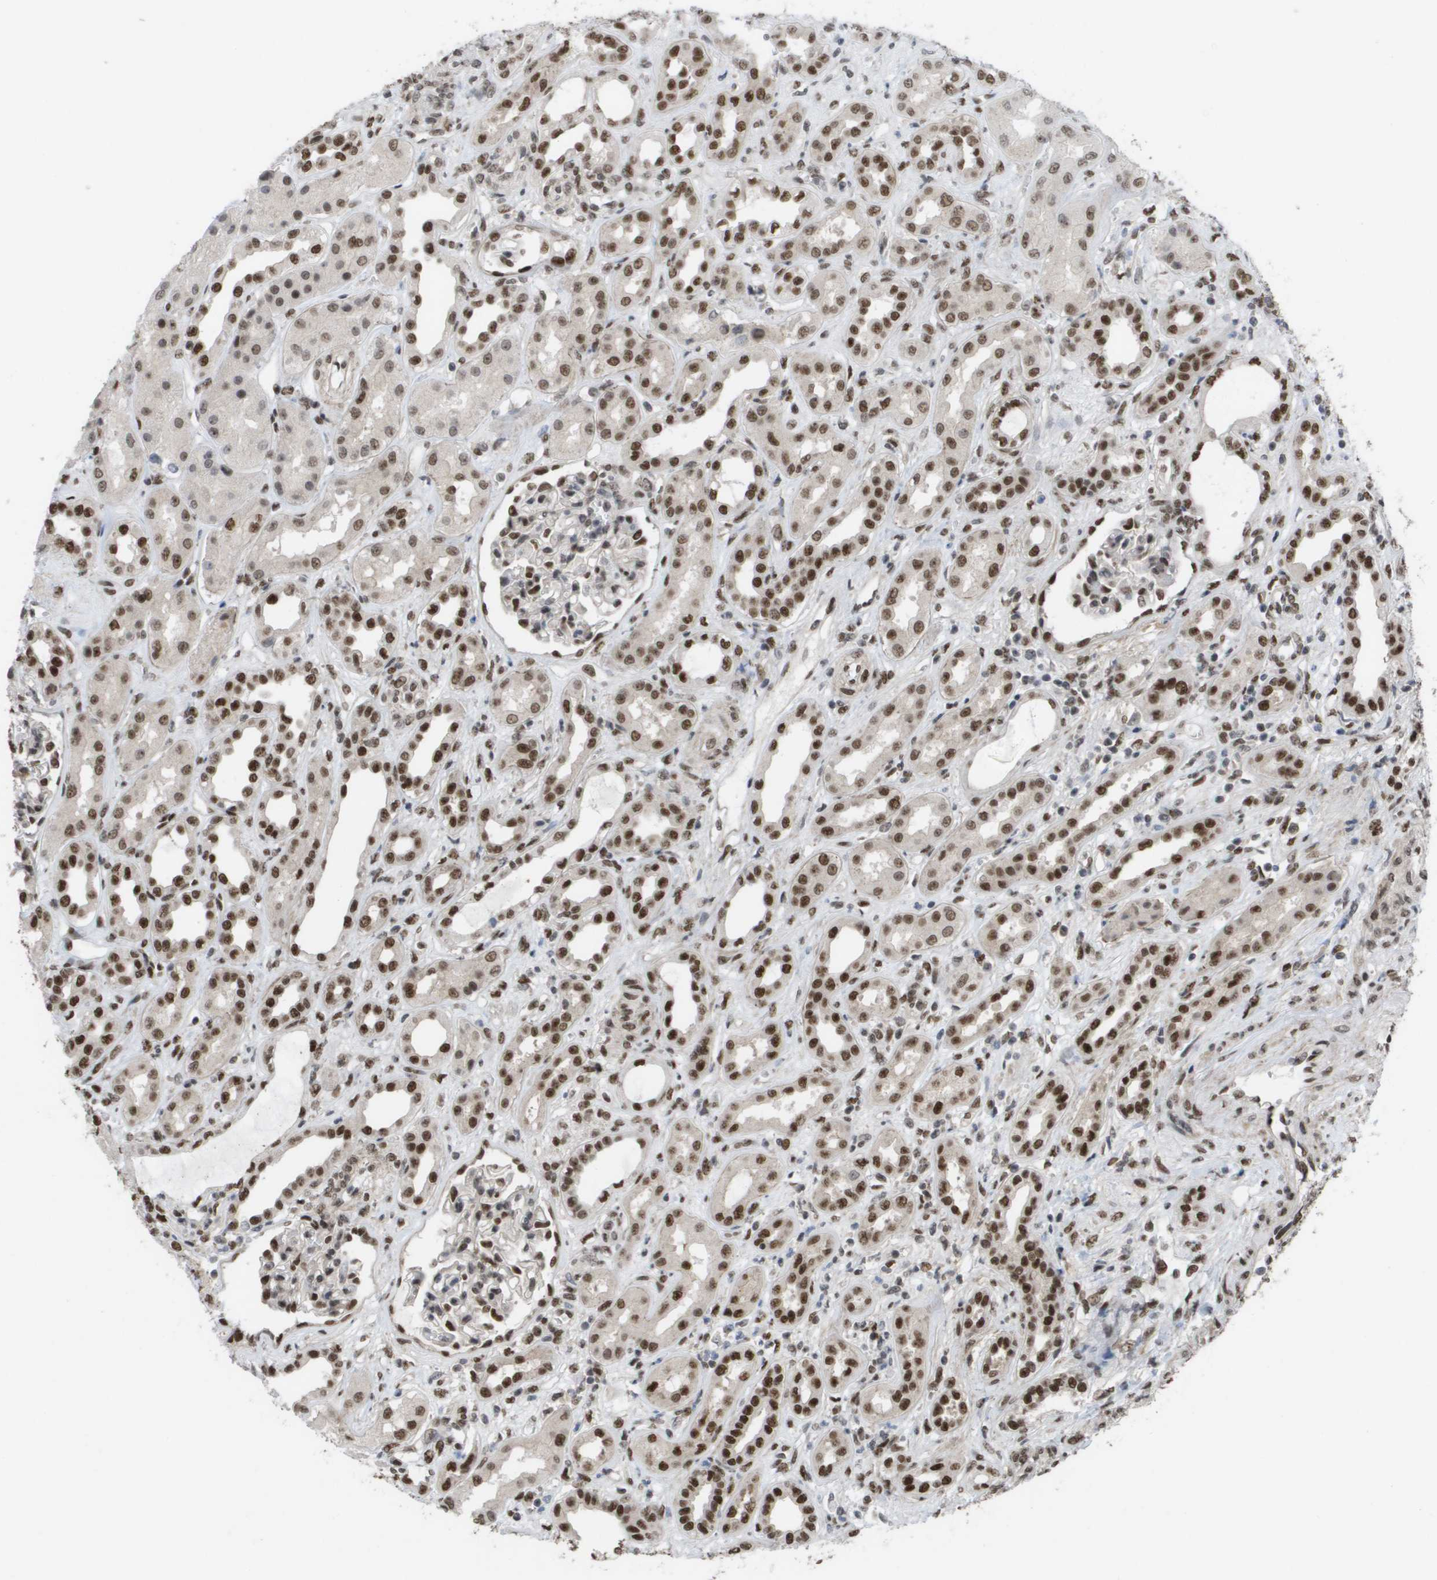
{"staining": {"intensity": "strong", "quantity": "25%-75%", "location": "nuclear"}, "tissue": "kidney", "cell_type": "Cells in glomeruli", "image_type": "normal", "snomed": [{"axis": "morphology", "description": "Normal tissue, NOS"}, {"axis": "topography", "description": "Kidney"}], "caption": "Cells in glomeruli reveal high levels of strong nuclear expression in about 25%-75% of cells in normal kidney. Using DAB (3,3'-diaminobenzidine) (brown) and hematoxylin (blue) stains, captured at high magnification using brightfield microscopy.", "gene": "CDT1", "patient": {"sex": "male", "age": 59}}